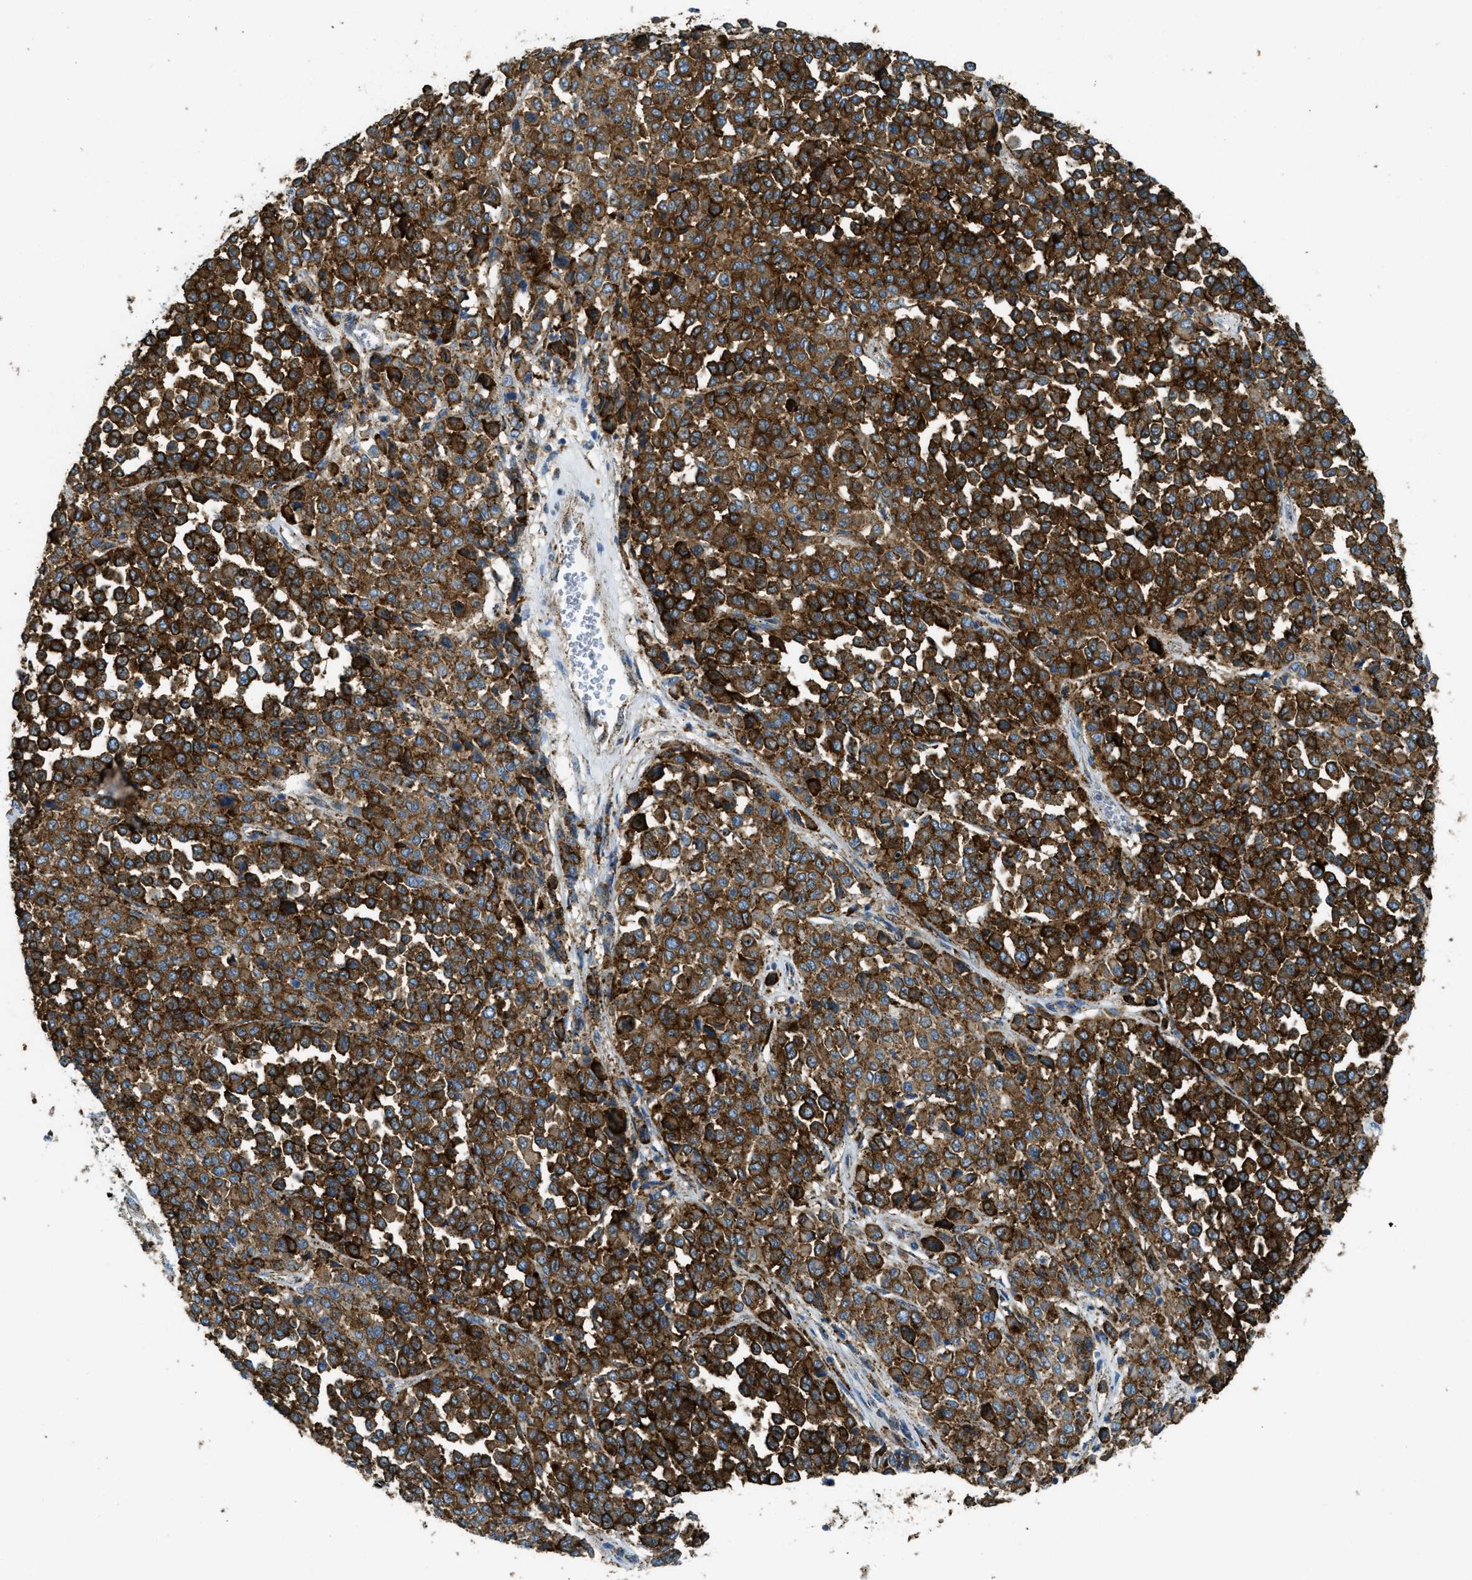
{"staining": {"intensity": "strong", "quantity": ">75%", "location": "cytoplasmic/membranous"}, "tissue": "melanoma", "cell_type": "Tumor cells", "image_type": "cancer", "snomed": [{"axis": "morphology", "description": "Malignant melanoma, Metastatic site"}, {"axis": "topography", "description": "Pancreas"}], "caption": "Immunohistochemistry histopathology image of neoplastic tissue: human malignant melanoma (metastatic site) stained using immunohistochemistry (IHC) reveals high levels of strong protein expression localized specifically in the cytoplasmic/membranous of tumor cells, appearing as a cytoplasmic/membranous brown color.", "gene": "SCARB2", "patient": {"sex": "female", "age": 30}}